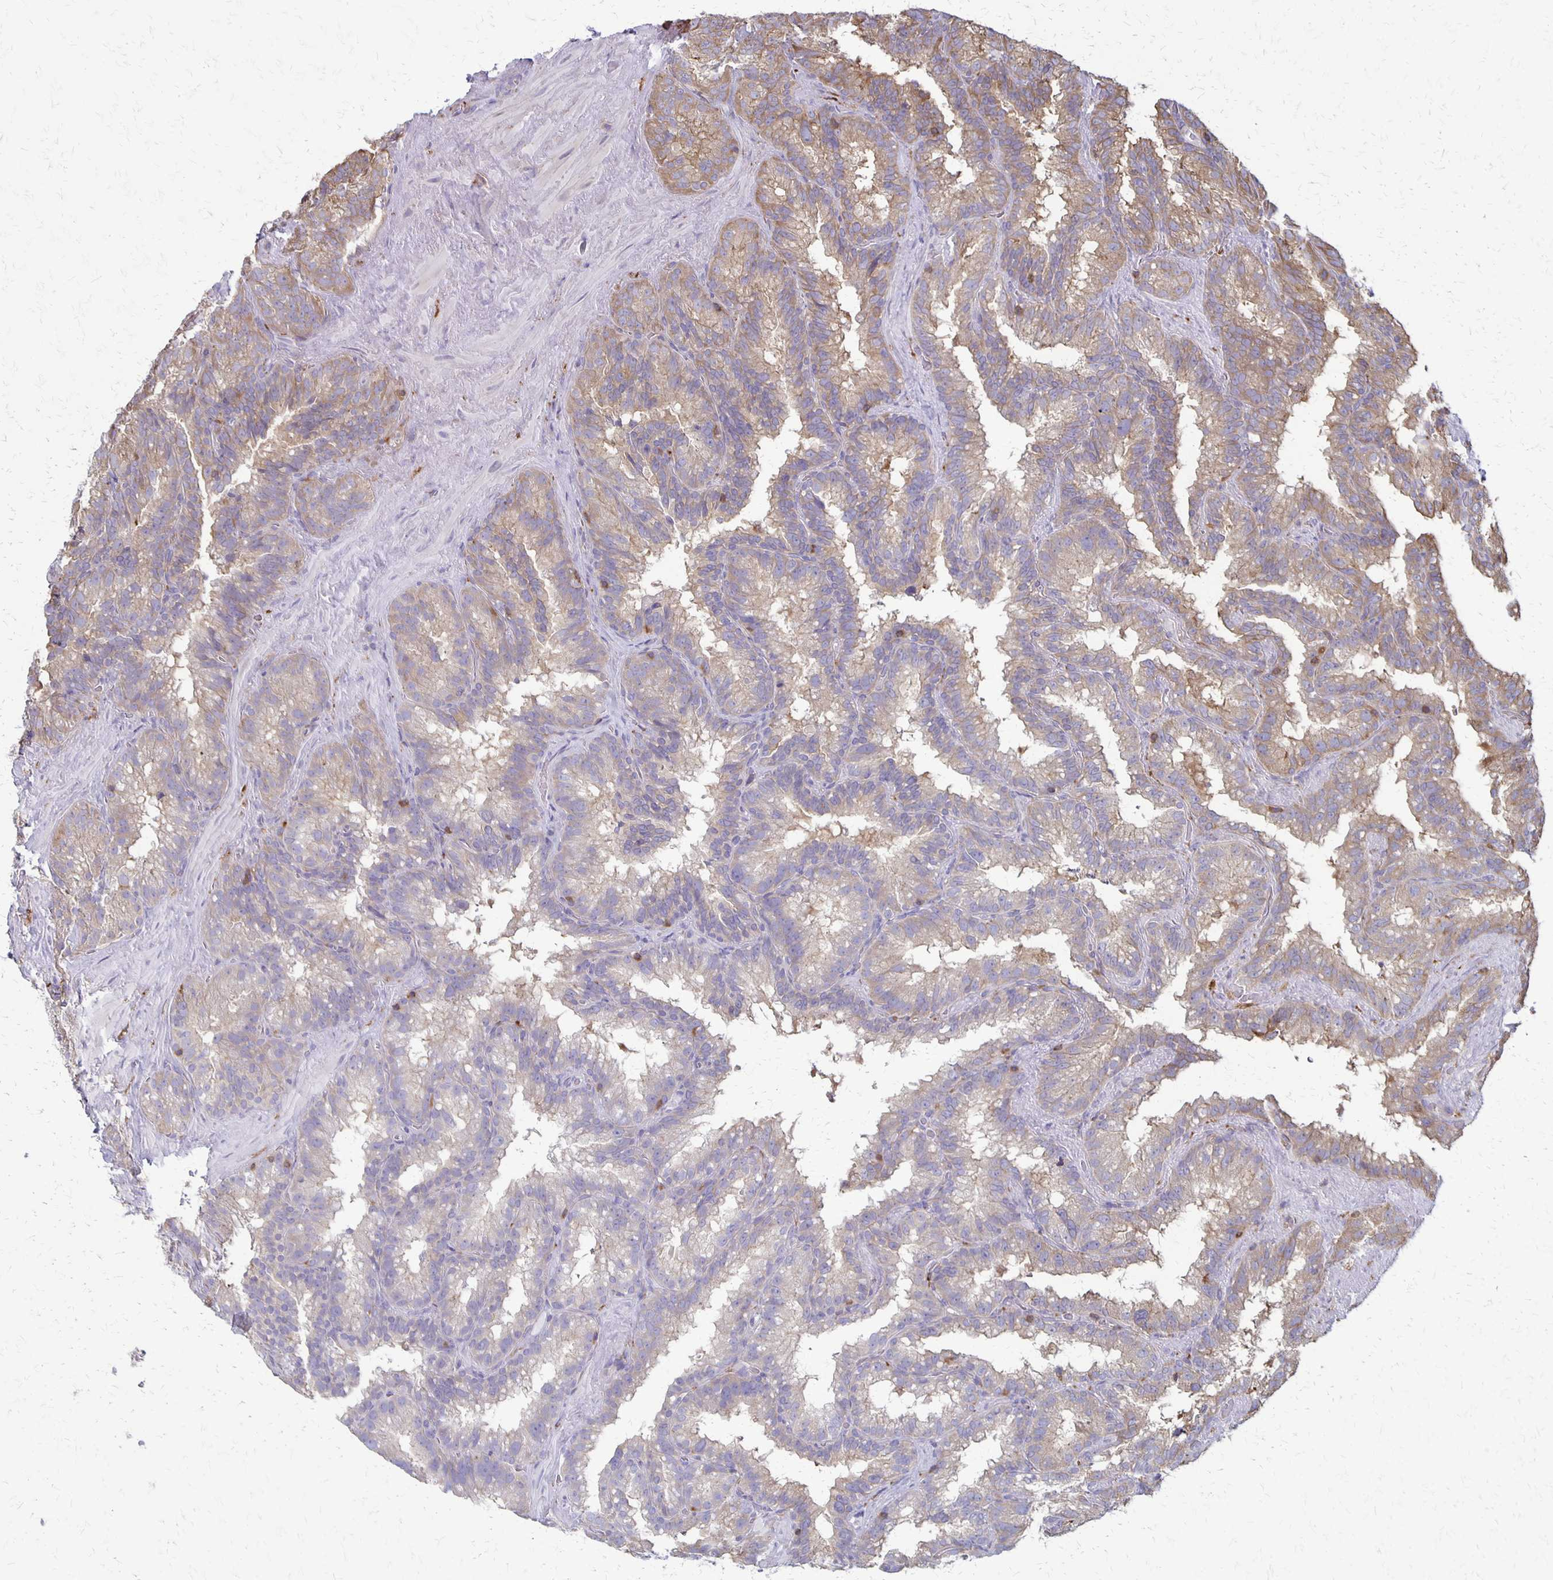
{"staining": {"intensity": "moderate", "quantity": "<25%", "location": "cytoplasmic/membranous"}, "tissue": "seminal vesicle", "cell_type": "Glandular cells", "image_type": "normal", "snomed": [{"axis": "morphology", "description": "Normal tissue, NOS"}, {"axis": "topography", "description": "Seminal veicle"}], "caption": "A micrograph of seminal vesicle stained for a protein reveals moderate cytoplasmic/membranous brown staining in glandular cells. The staining is performed using DAB brown chromogen to label protein expression. The nuclei are counter-stained blue using hematoxylin.", "gene": "SEPTIN5", "patient": {"sex": "male", "age": 60}}